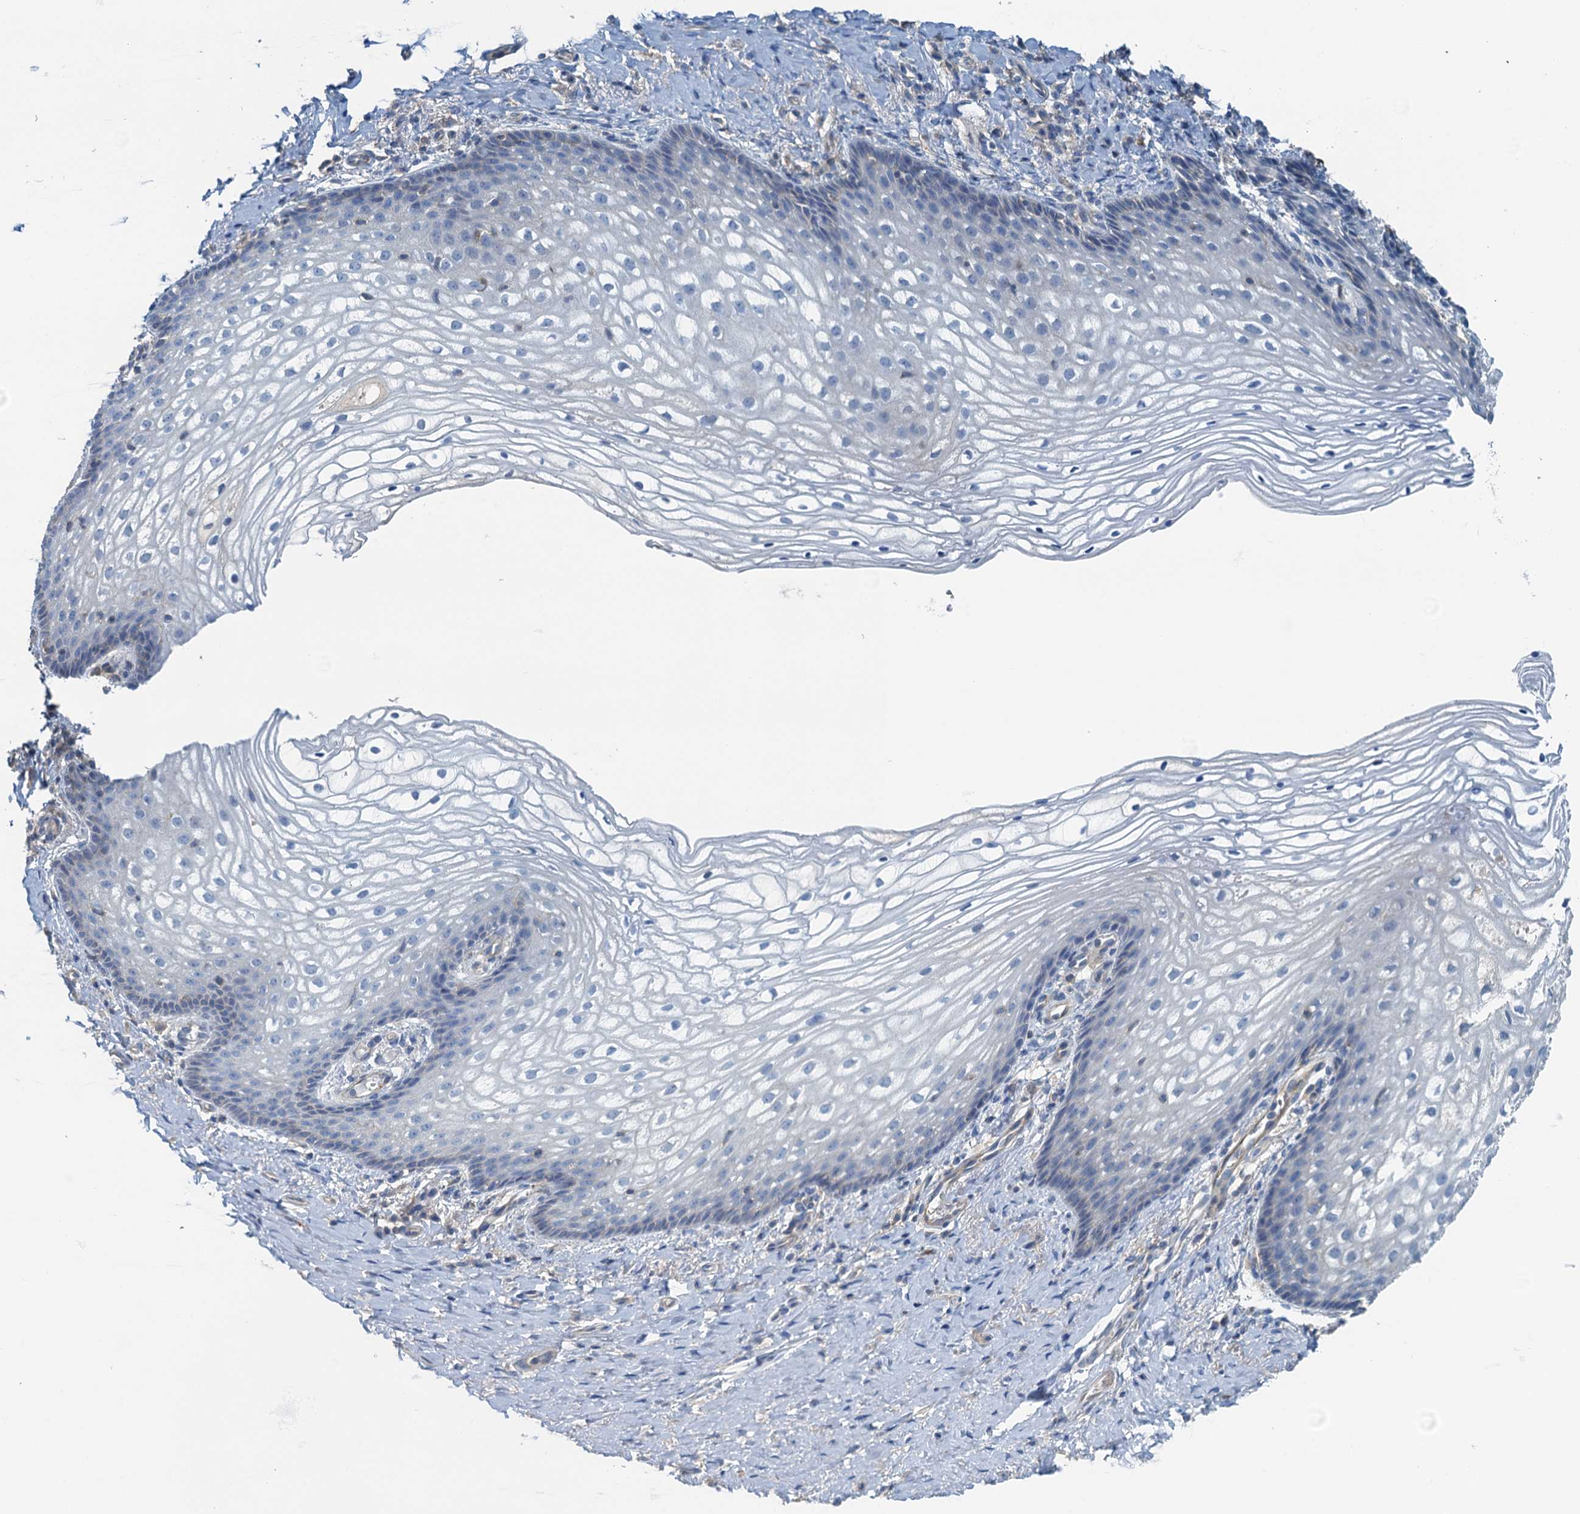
{"staining": {"intensity": "negative", "quantity": "none", "location": "none"}, "tissue": "vagina", "cell_type": "Squamous epithelial cells", "image_type": "normal", "snomed": [{"axis": "morphology", "description": "Normal tissue, NOS"}, {"axis": "topography", "description": "Vagina"}], "caption": "Immunohistochemistry of normal vagina reveals no expression in squamous epithelial cells. (Immunohistochemistry (ihc), brightfield microscopy, high magnification).", "gene": "THAP10", "patient": {"sex": "female", "age": 60}}